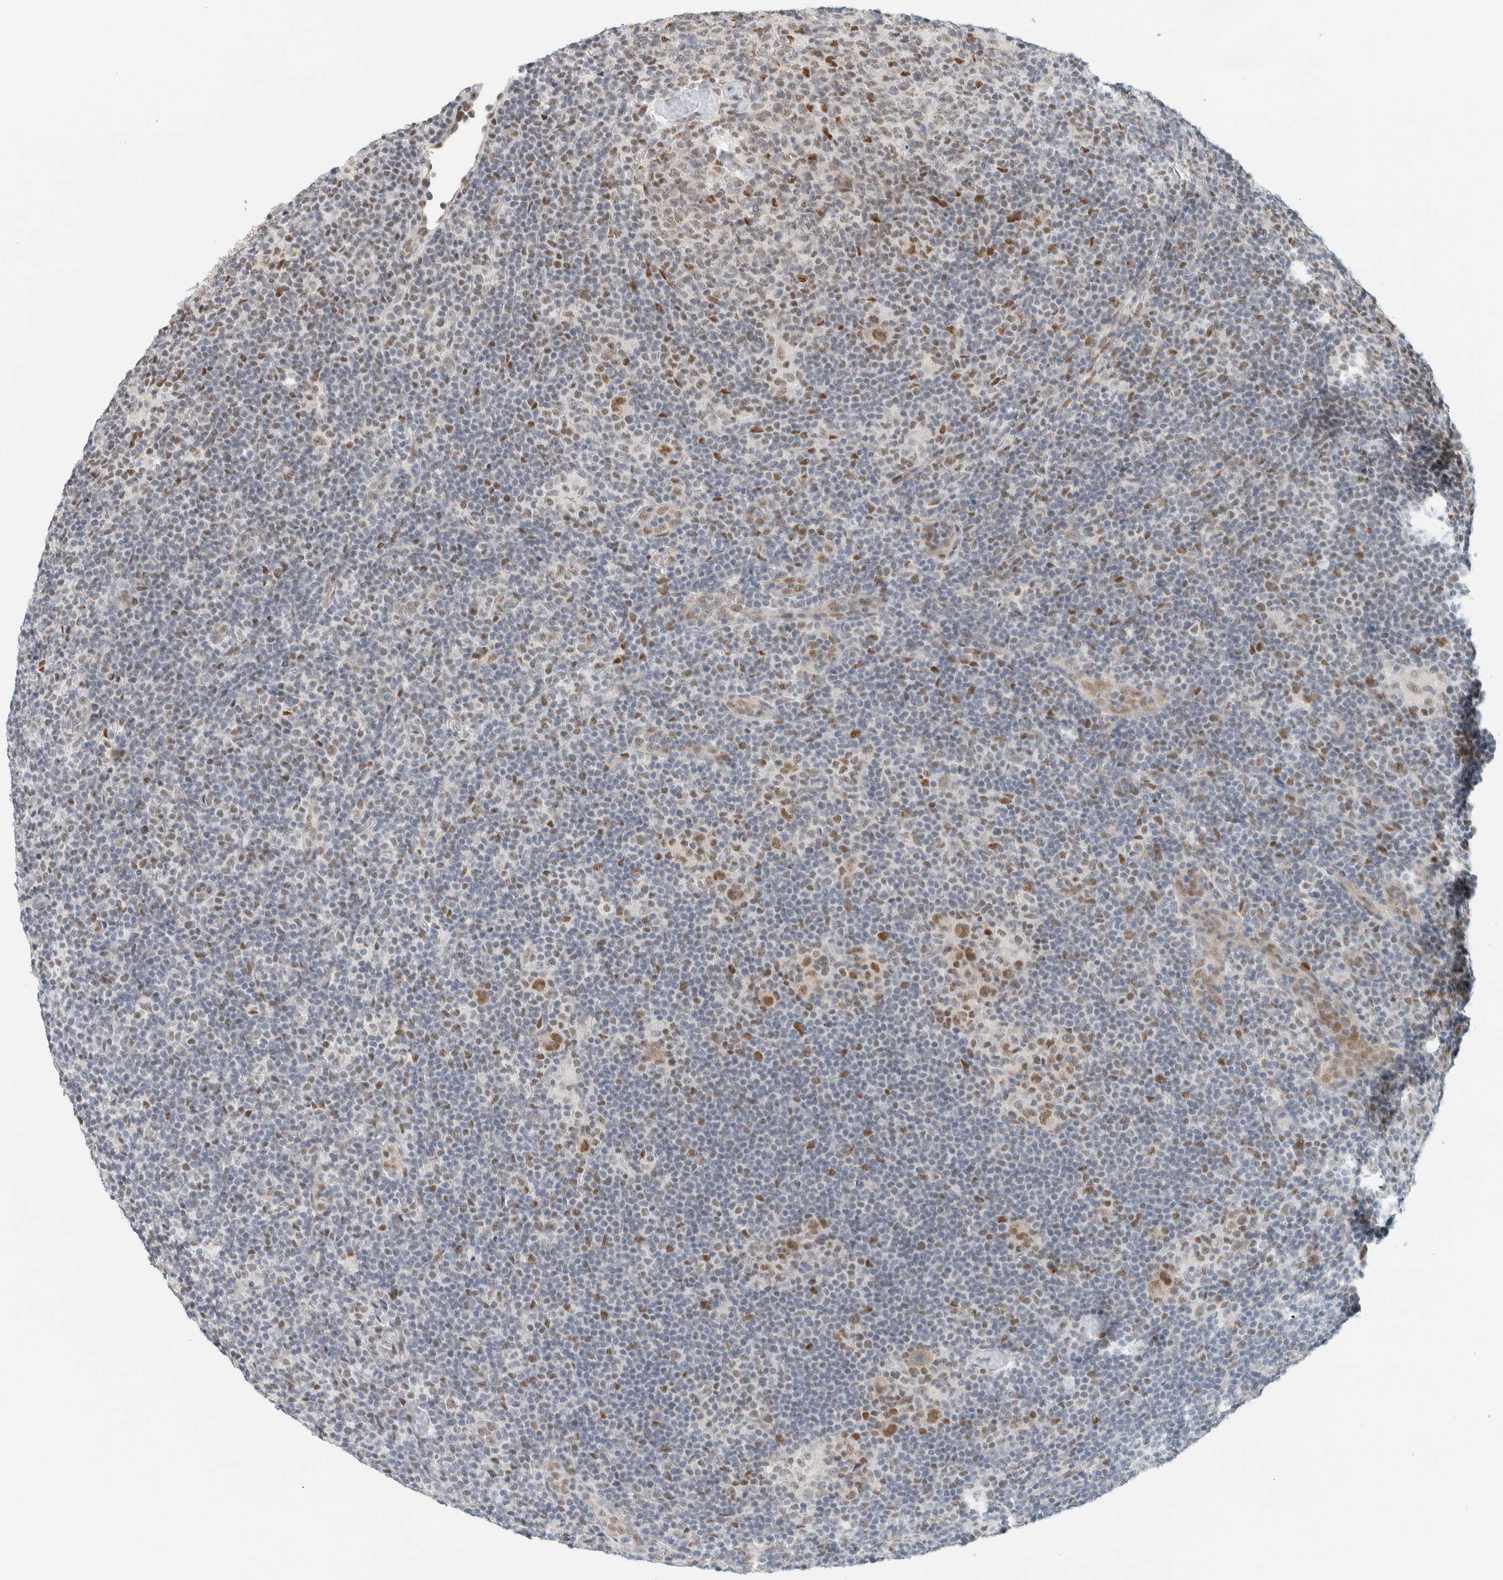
{"staining": {"intensity": "moderate", "quantity": ">75%", "location": "nuclear"}, "tissue": "lymphoma", "cell_type": "Tumor cells", "image_type": "cancer", "snomed": [{"axis": "morphology", "description": "Hodgkin's disease, NOS"}, {"axis": "topography", "description": "Lymph node"}], "caption": "Hodgkin's disease was stained to show a protein in brown. There is medium levels of moderate nuclear positivity in about >75% of tumor cells.", "gene": "ZNF683", "patient": {"sex": "female", "age": 57}}